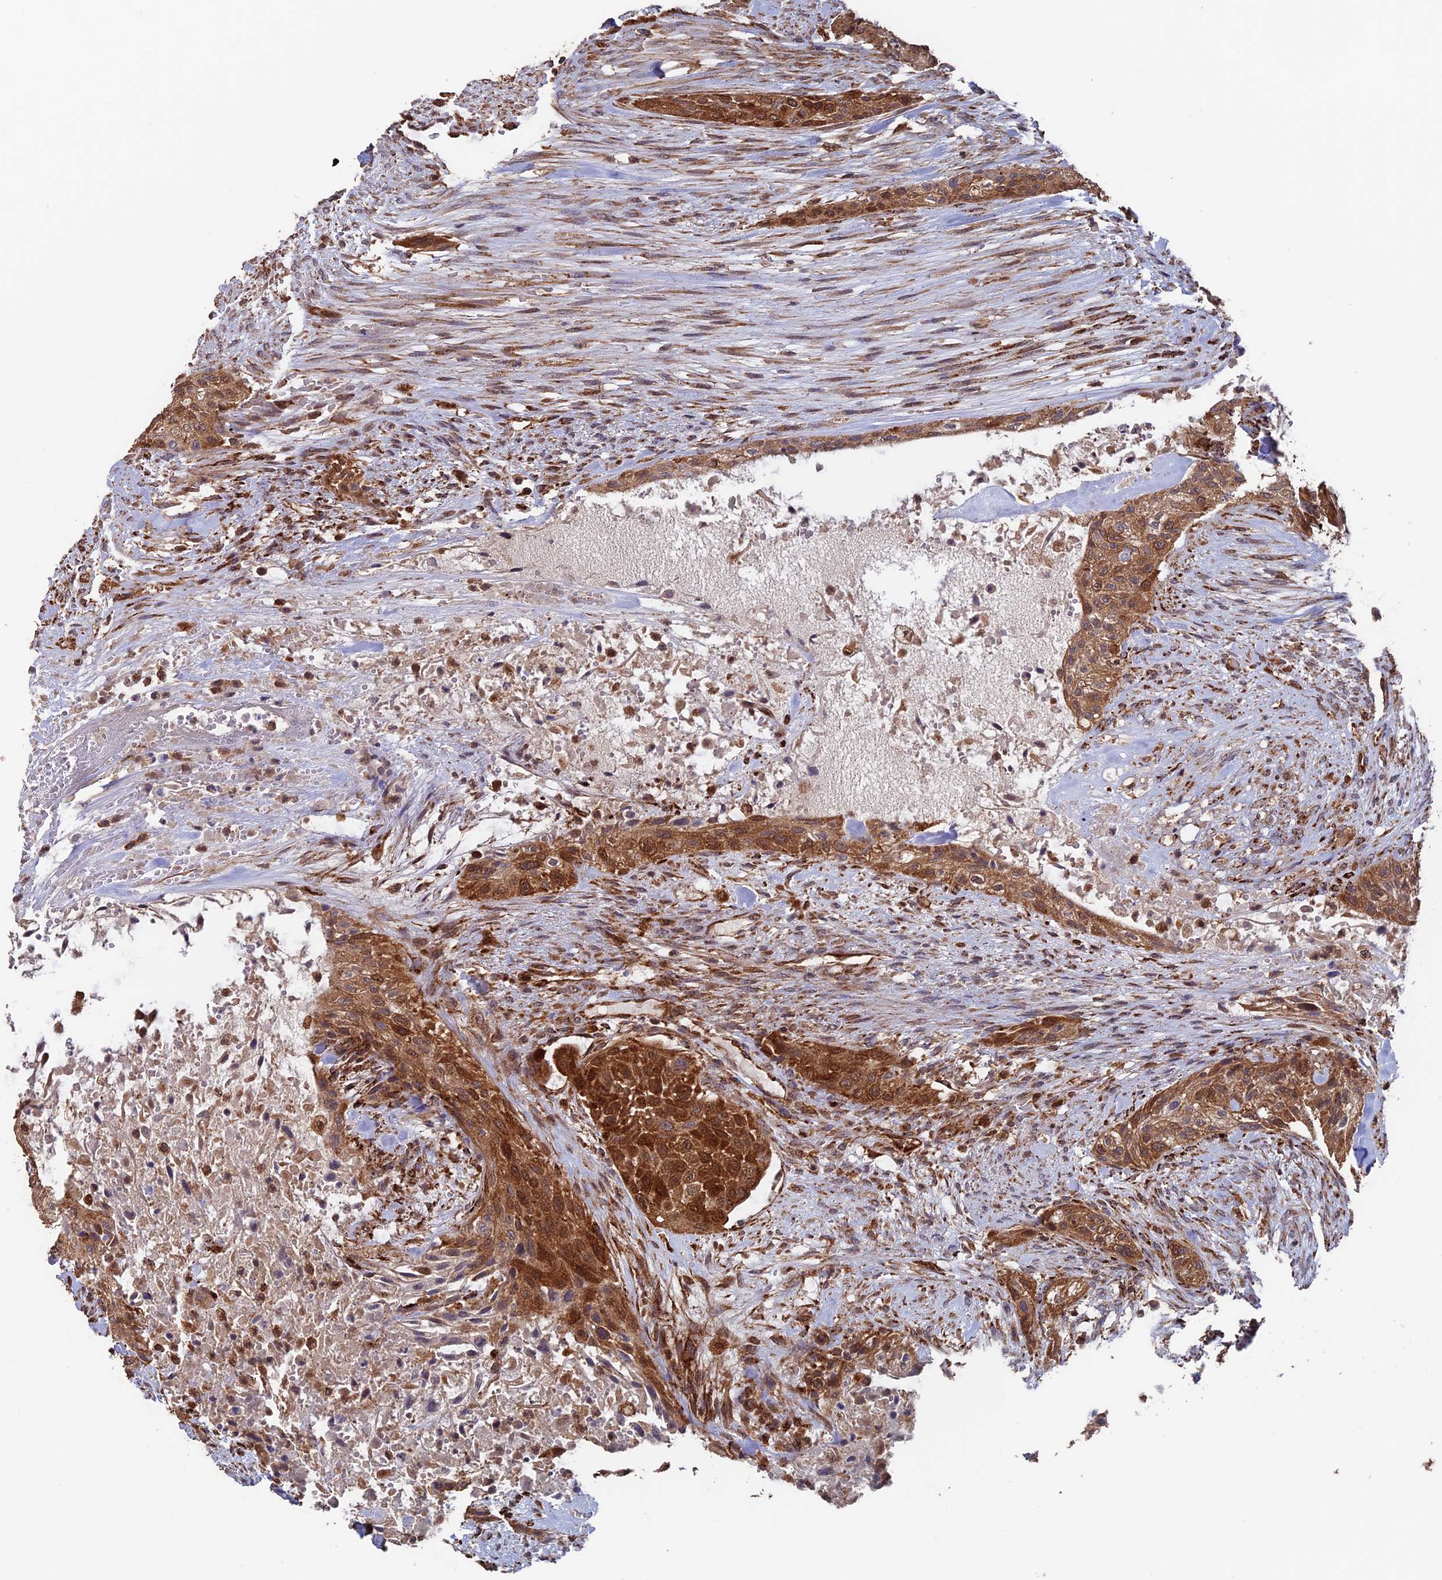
{"staining": {"intensity": "strong", "quantity": ">75%", "location": "cytoplasmic/membranous"}, "tissue": "urothelial cancer", "cell_type": "Tumor cells", "image_type": "cancer", "snomed": [{"axis": "morphology", "description": "Urothelial carcinoma, High grade"}, {"axis": "topography", "description": "Urinary bladder"}], "caption": "Urothelial cancer stained with immunohistochemistry exhibits strong cytoplasmic/membranous positivity in approximately >75% of tumor cells.", "gene": "DTYMK", "patient": {"sex": "male", "age": 35}}